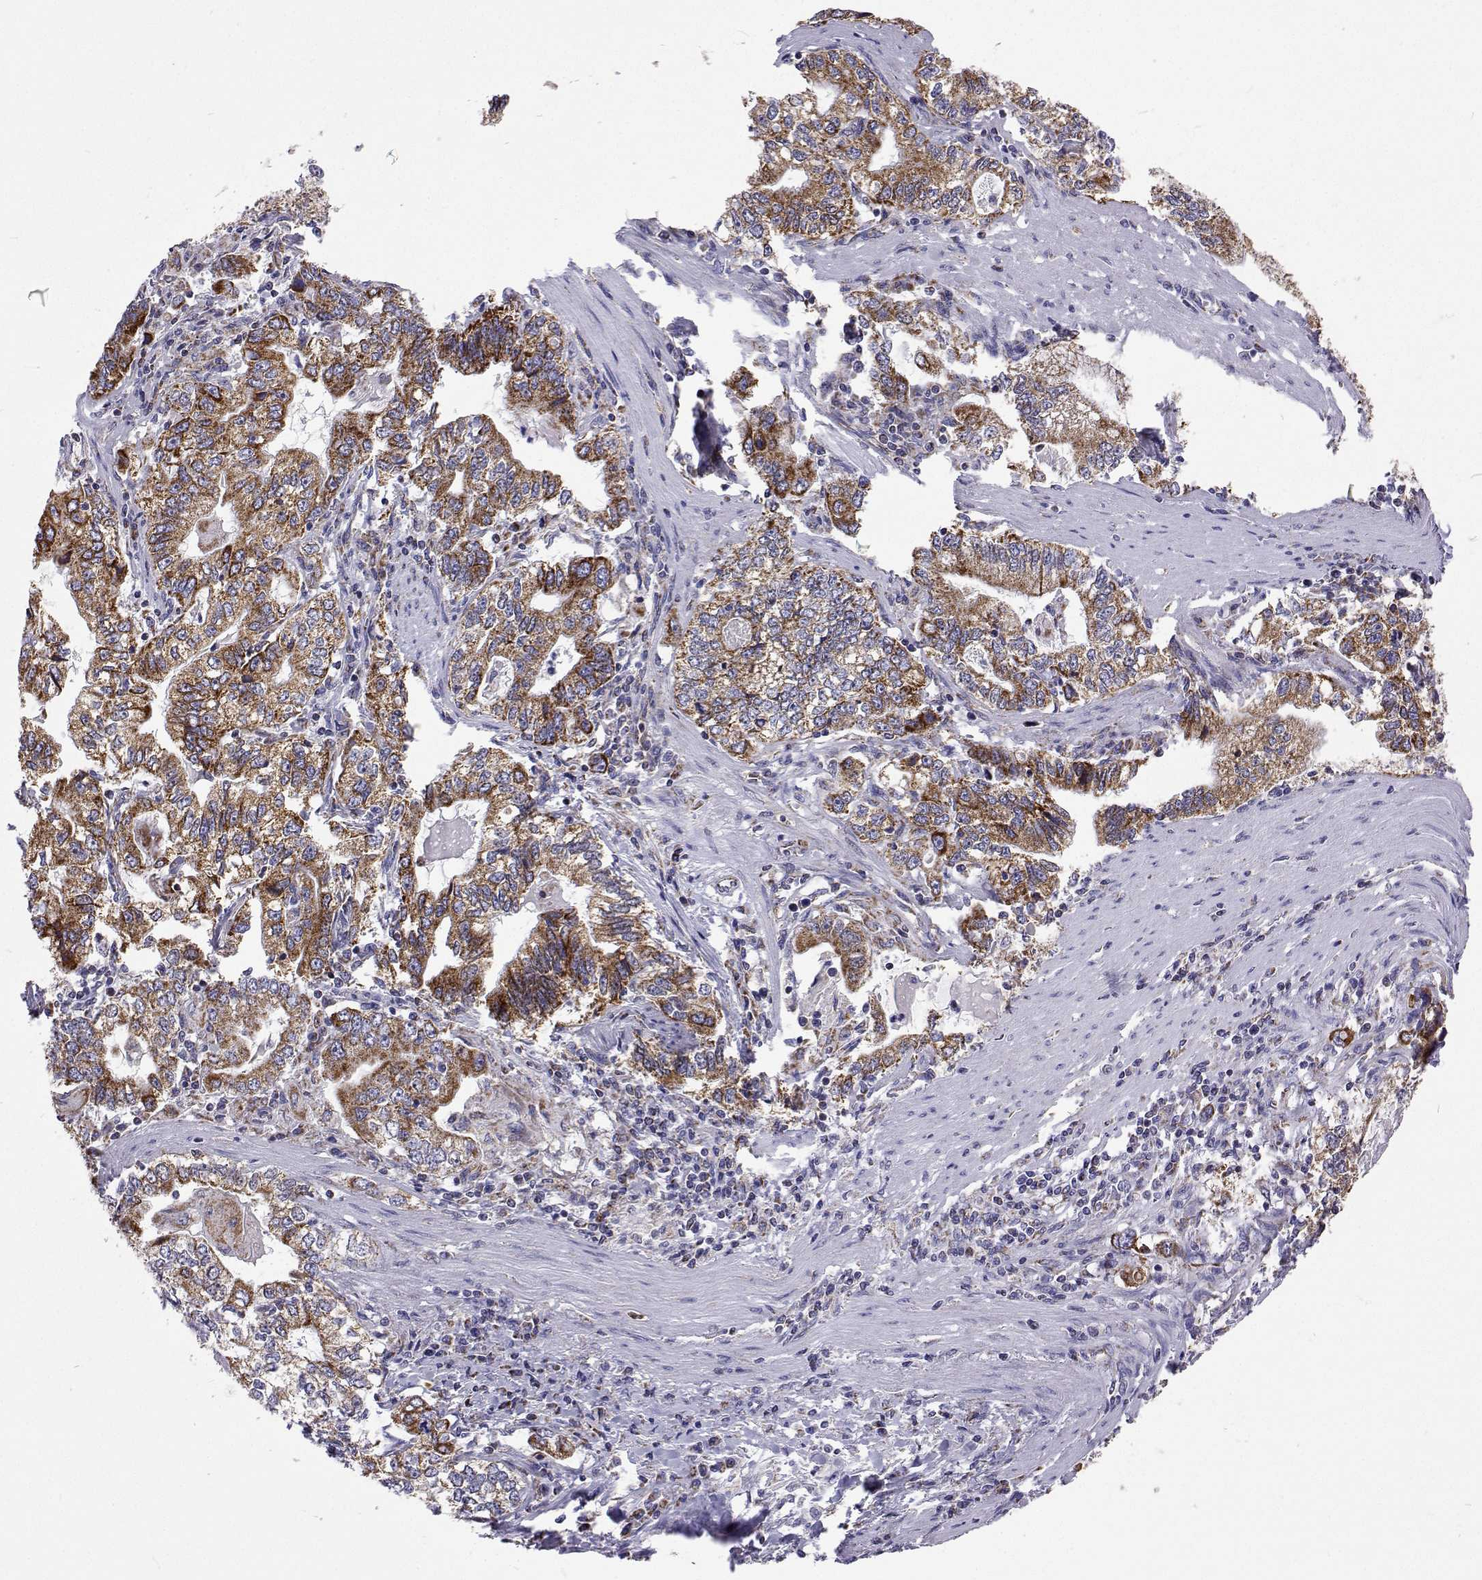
{"staining": {"intensity": "moderate", "quantity": ">75%", "location": "cytoplasmic/membranous"}, "tissue": "stomach cancer", "cell_type": "Tumor cells", "image_type": "cancer", "snomed": [{"axis": "morphology", "description": "Adenocarcinoma, NOS"}, {"axis": "topography", "description": "Stomach, lower"}], "caption": "Immunohistochemical staining of human adenocarcinoma (stomach) reveals medium levels of moderate cytoplasmic/membranous protein staining in about >75% of tumor cells. Nuclei are stained in blue.", "gene": "MCCC2", "patient": {"sex": "female", "age": 72}}